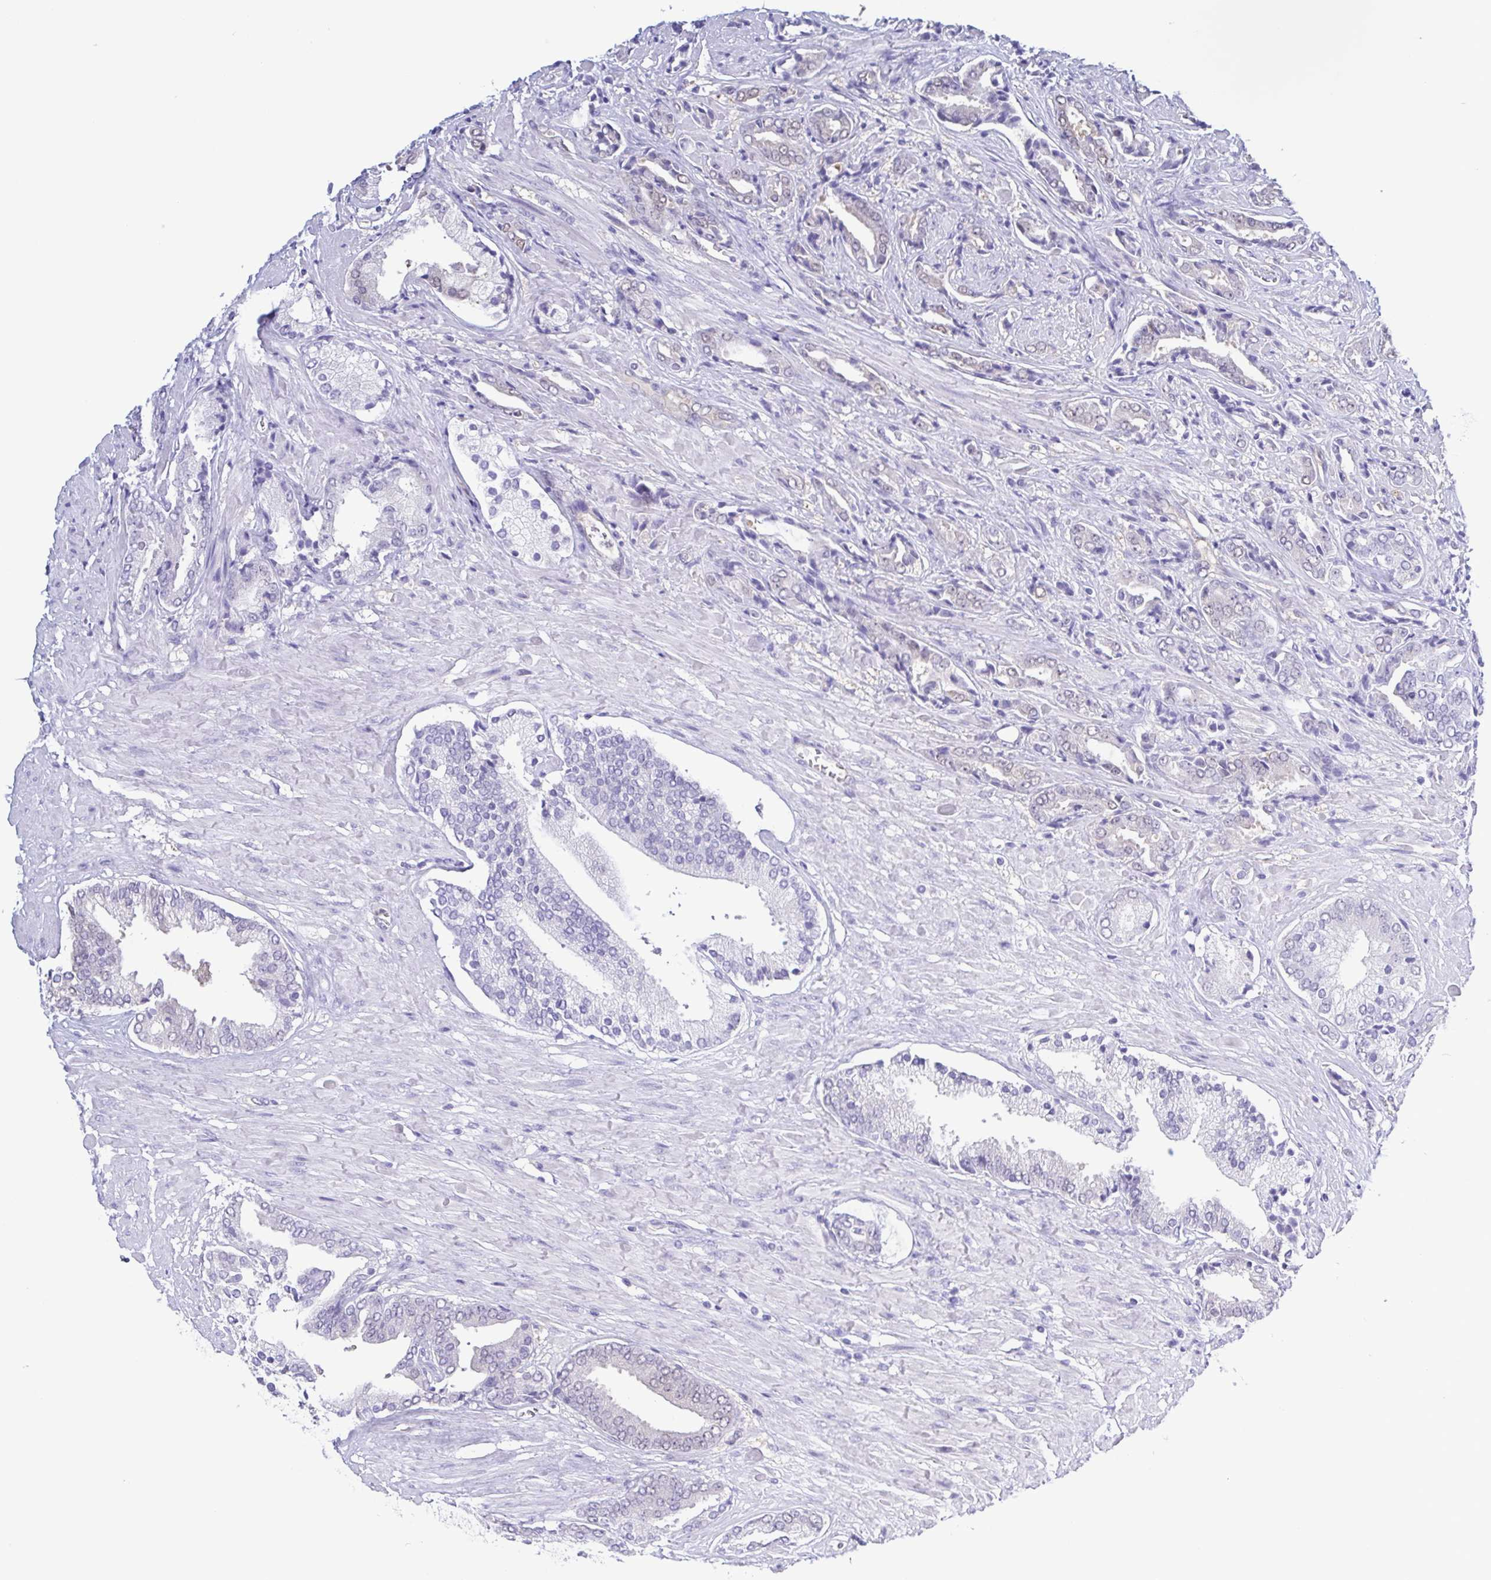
{"staining": {"intensity": "weak", "quantity": "<25%", "location": "nuclear"}, "tissue": "prostate cancer", "cell_type": "Tumor cells", "image_type": "cancer", "snomed": [{"axis": "morphology", "description": "Adenocarcinoma, High grade"}, {"axis": "topography", "description": "Prostate"}], "caption": "This is a image of immunohistochemistry (IHC) staining of prostate cancer (high-grade adenocarcinoma), which shows no expression in tumor cells.", "gene": "LDHC", "patient": {"sex": "male", "age": 56}}